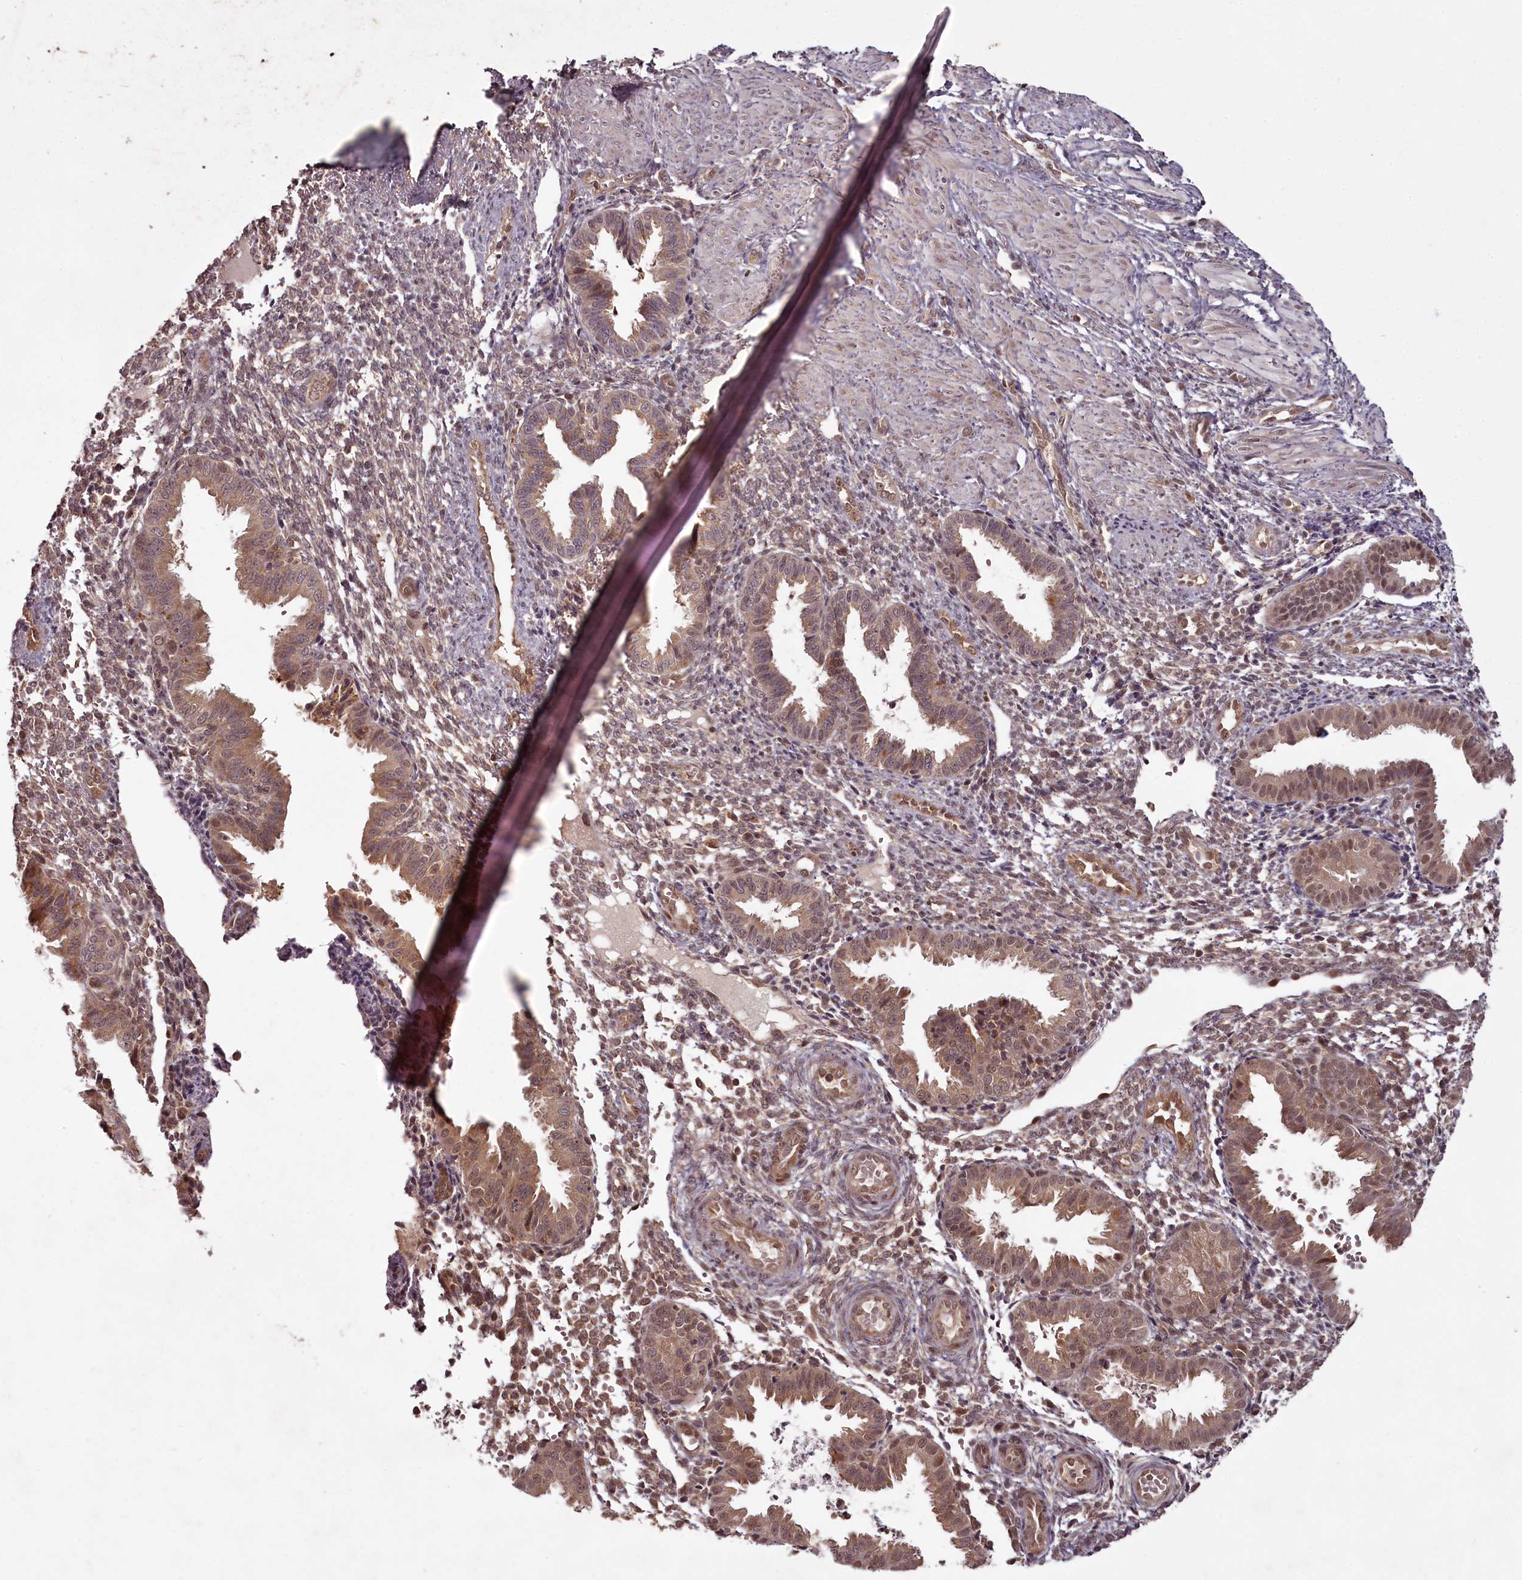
{"staining": {"intensity": "moderate", "quantity": "25%-75%", "location": "cytoplasmic/membranous"}, "tissue": "endometrium", "cell_type": "Cells in endometrial stroma", "image_type": "normal", "snomed": [{"axis": "morphology", "description": "Normal tissue, NOS"}, {"axis": "topography", "description": "Endometrium"}], "caption": "Endometrium stained with IHC exhibits moderate cytoplasmic/membranous expression in approximately 25%-75% of cells in endometrial stroma.", "gene": "PCBP2", "patient": {"sex": "female", "age": 33}}